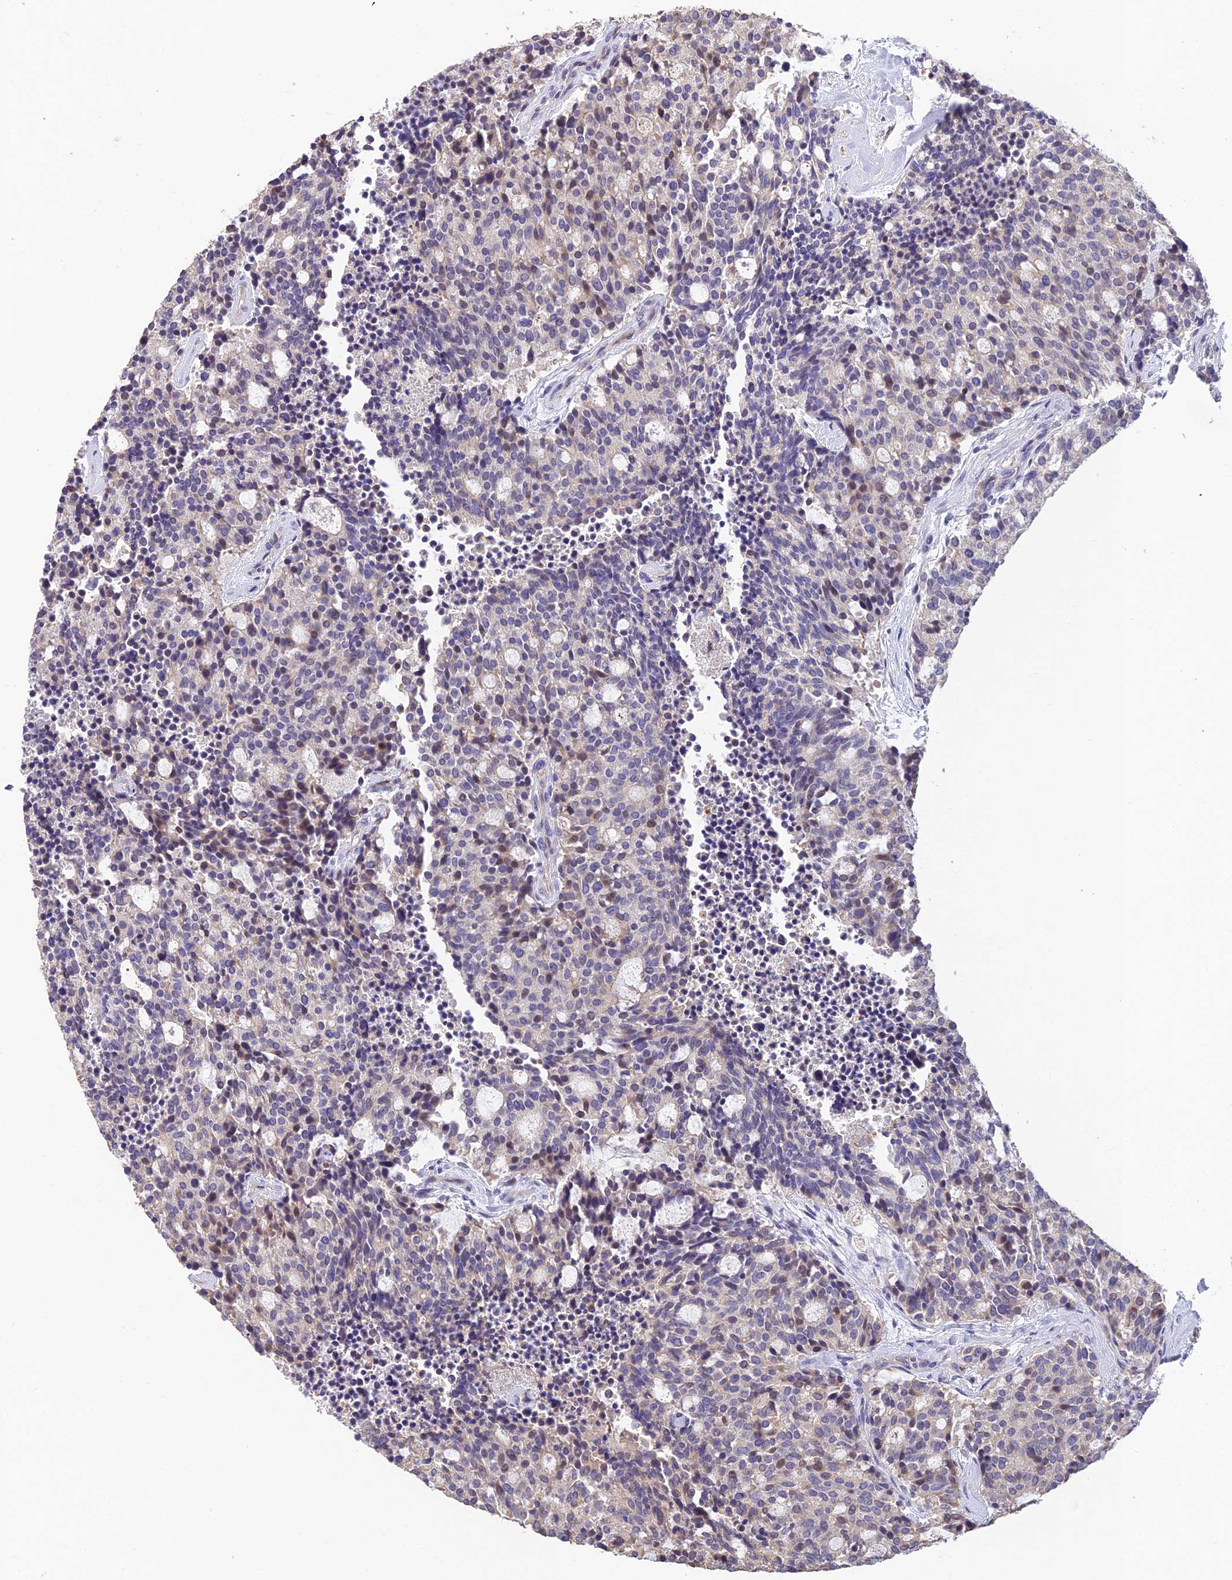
{"staining": {"intensity": "weak", "quantity": "<25%", "location": "cytoplasmic/membranous"}, "tissue": "carcinoid", "cell_type": "Tumor cells", "image_type": "cancer", "snomed": [{"axis": "morphology", "description": "Carcinoid, malignant, NOS"}, {"axis": "topography", "description": "Pancreas"}], "caption": "Tumor cells show no significant protein positivity in carcinoid.", "gene": "DENND5B", "patient": {"sex": "female", "age": 54}}